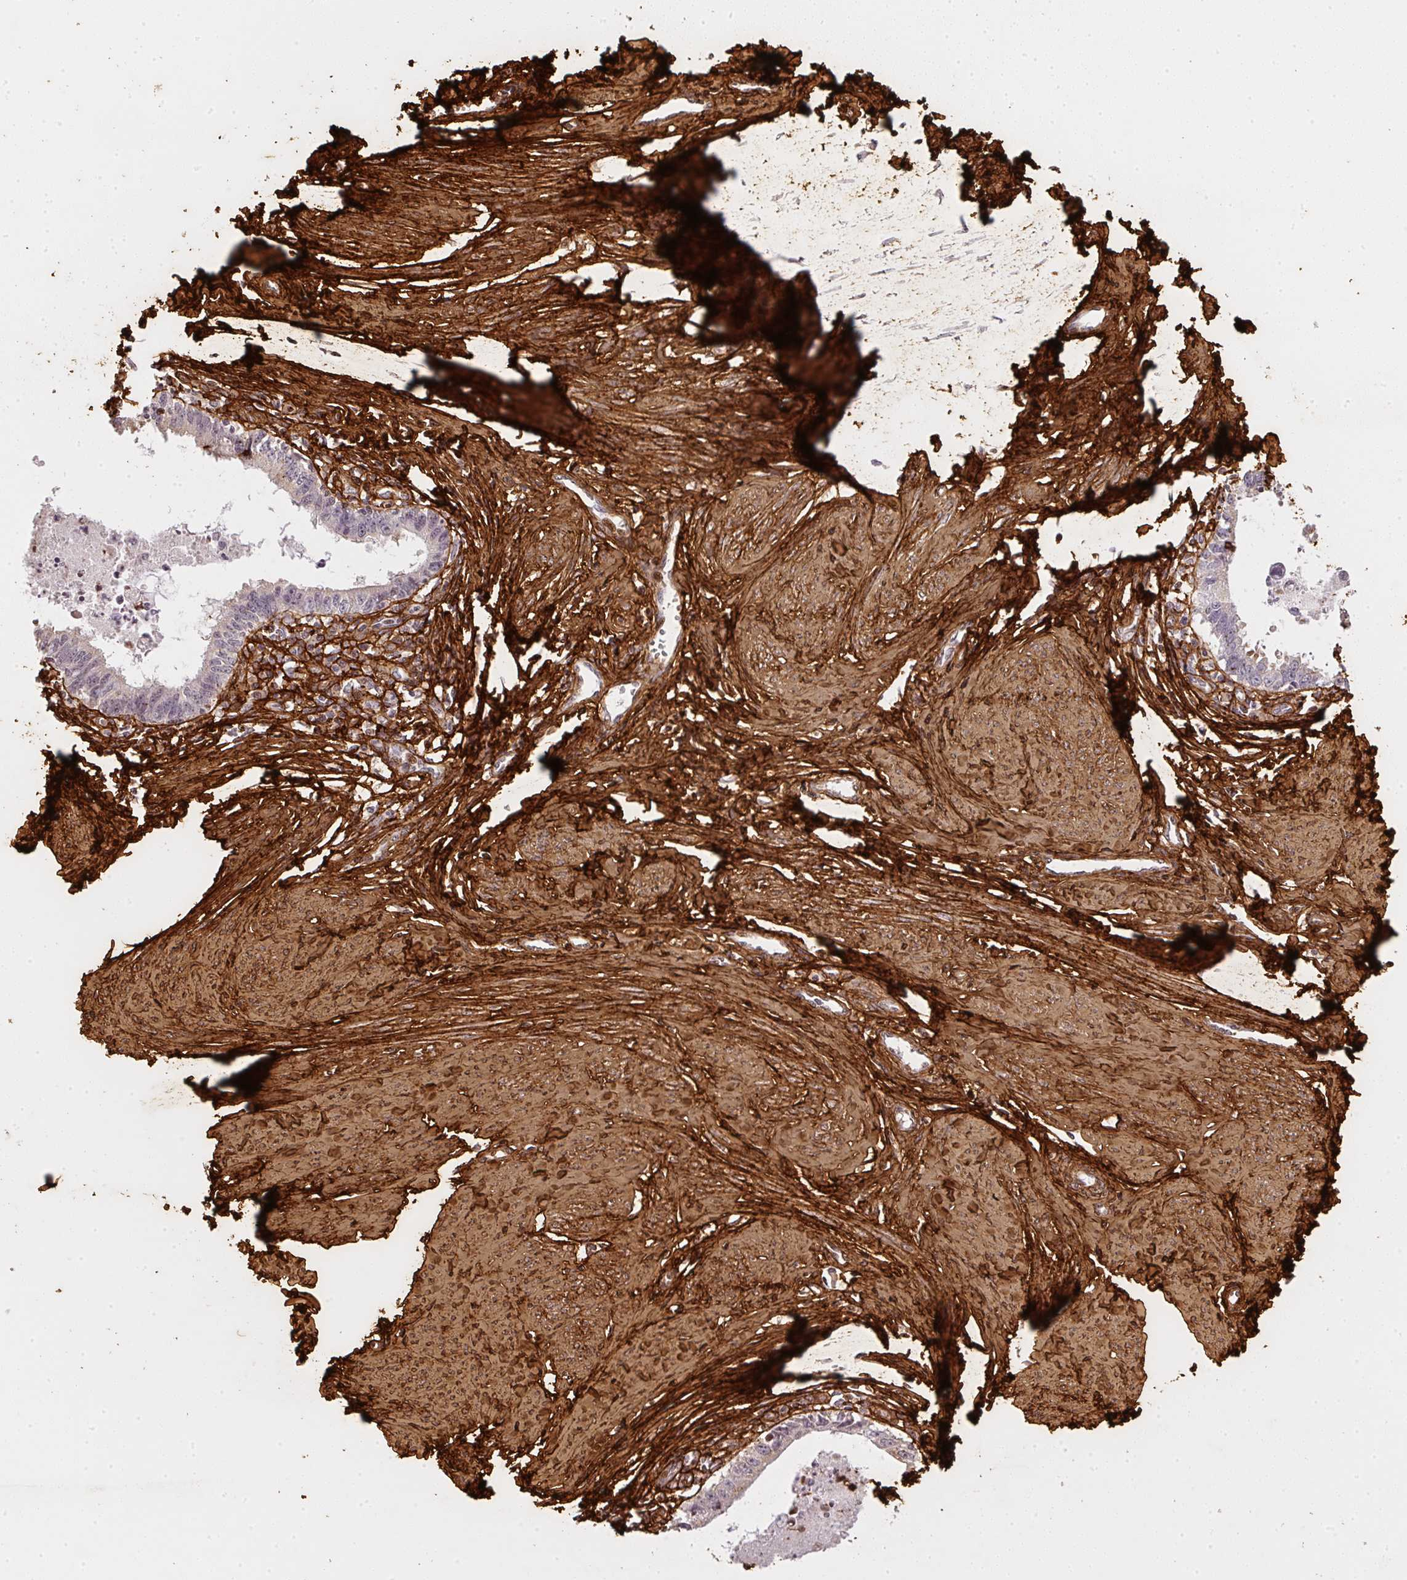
{"staining": {"intensity": "negative", "quantity": "none", "location": "none"}, "tissue": "cervical cancer", "cell_type": "Tumor cells", "image_type": "cancer", "snomed": [{"axis": "morphology", "description": "Adenocarcinoma, NOS"}, {"axis": "topography", "description": "Cervix"}], "caption": "Cervical cancer was stained to show a protein in brown. There is no significant staining in tumor cells.", "gene": "COL3A1", "patient": {"sex": "female", "age": 36}}